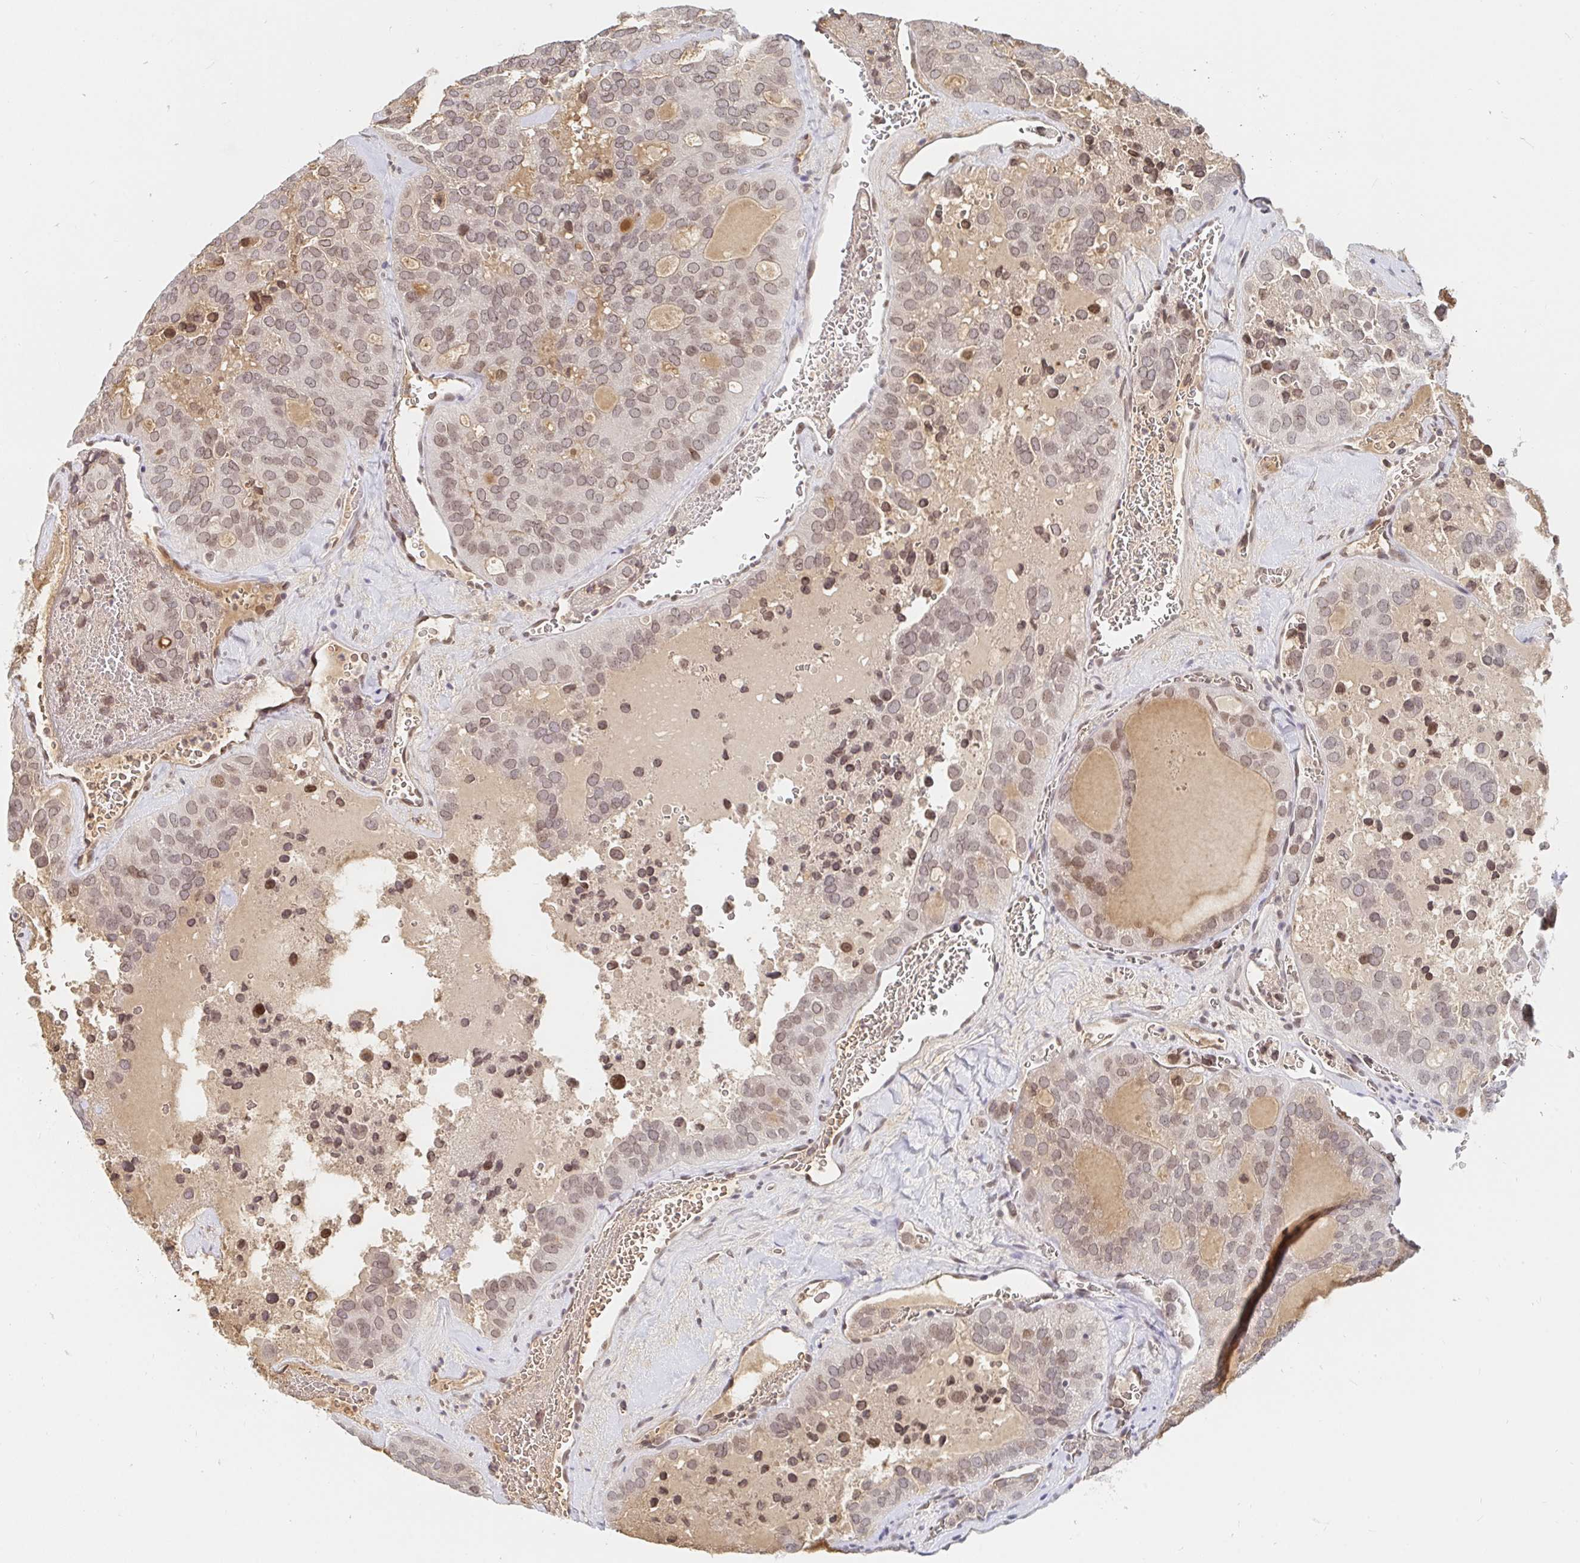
{"staining": {"intensity": "moderate", "quantity": "25%-75%", "location": "cytoplasmic/membranous,nuclear"}, "tissue": "thyroid cancer", "cell_type": "Tumor cells", "image_type": "cancer", "snomed": [{"axis": "morphology", "description": "Follicular adenoma carcinoma, NOS"}, {"axis": "topography", "description": "Thyroid gland"}], "caption": "A micrograph of human follicular adenoma carcinoma (thyroid) stained for a protein reveals moderate cytoplasmic/membranous and nuclear brown staining in tumor cells. Nuclei are stained in blue.", "gene": "CHD2", "patient": {"sex": "male", "age": 75}}